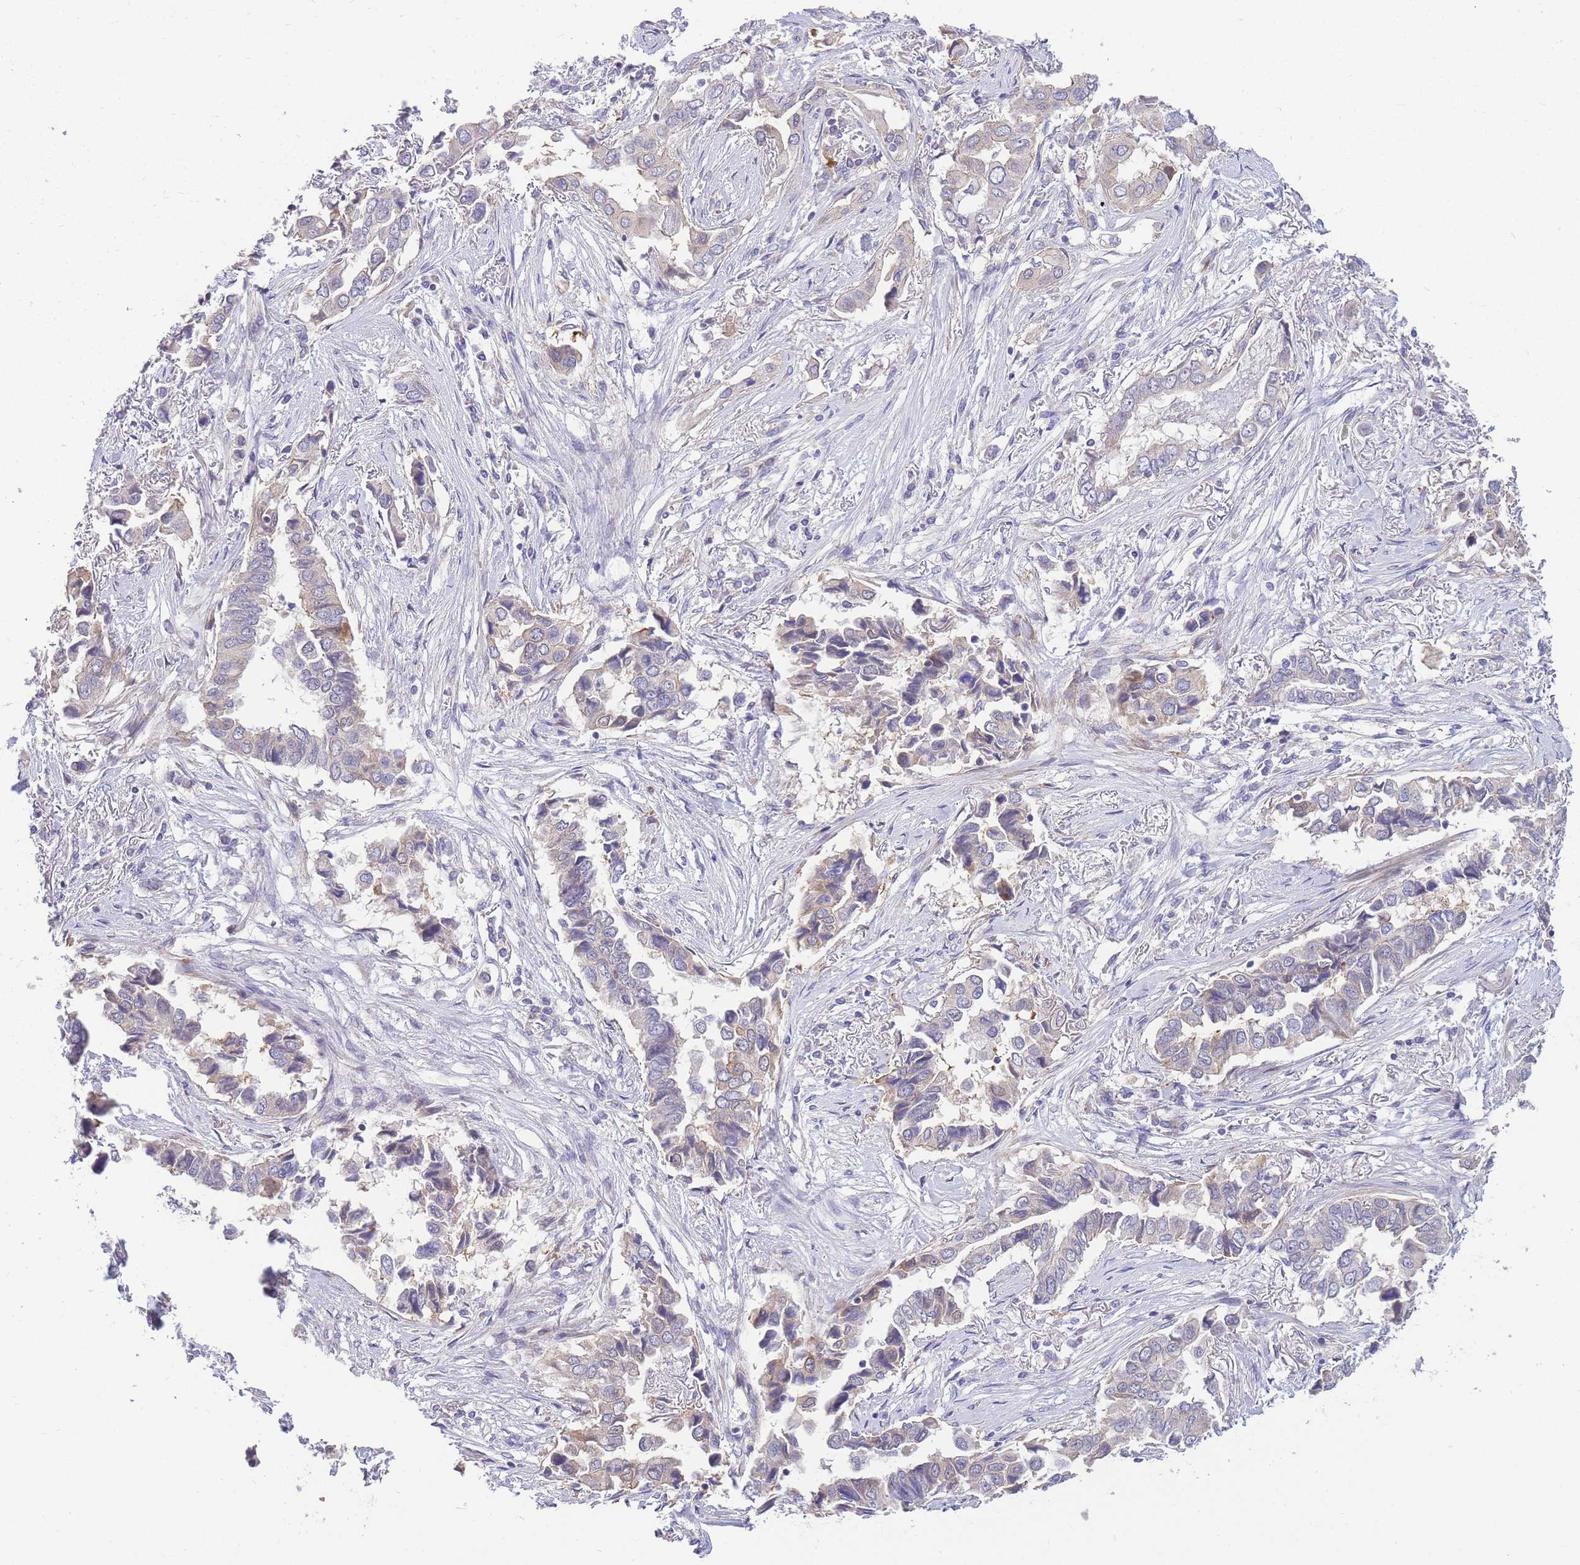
{"staining": {"intensity": "negative", "quantity": "none", "location": "none"}, "tissue": "lung cancer", "cell_type": "Tumor cells", "image_type": "cancer", "snomed": [{"axis": "morphology", "description": "Adenocarcinoma, NOS"}, {"axis": "topography", "description": "Lung"}], "caption": "Photomicrograph shows no protein expression in tumor cells of lung adenocarcinoma tissue. Brightfield microscopy of IHC stained with DAB (brown) and hematoxylin (blue), captured at high magnification.", "gene": "OR5T1", "patient": {"sex": "female", "age": 76}}